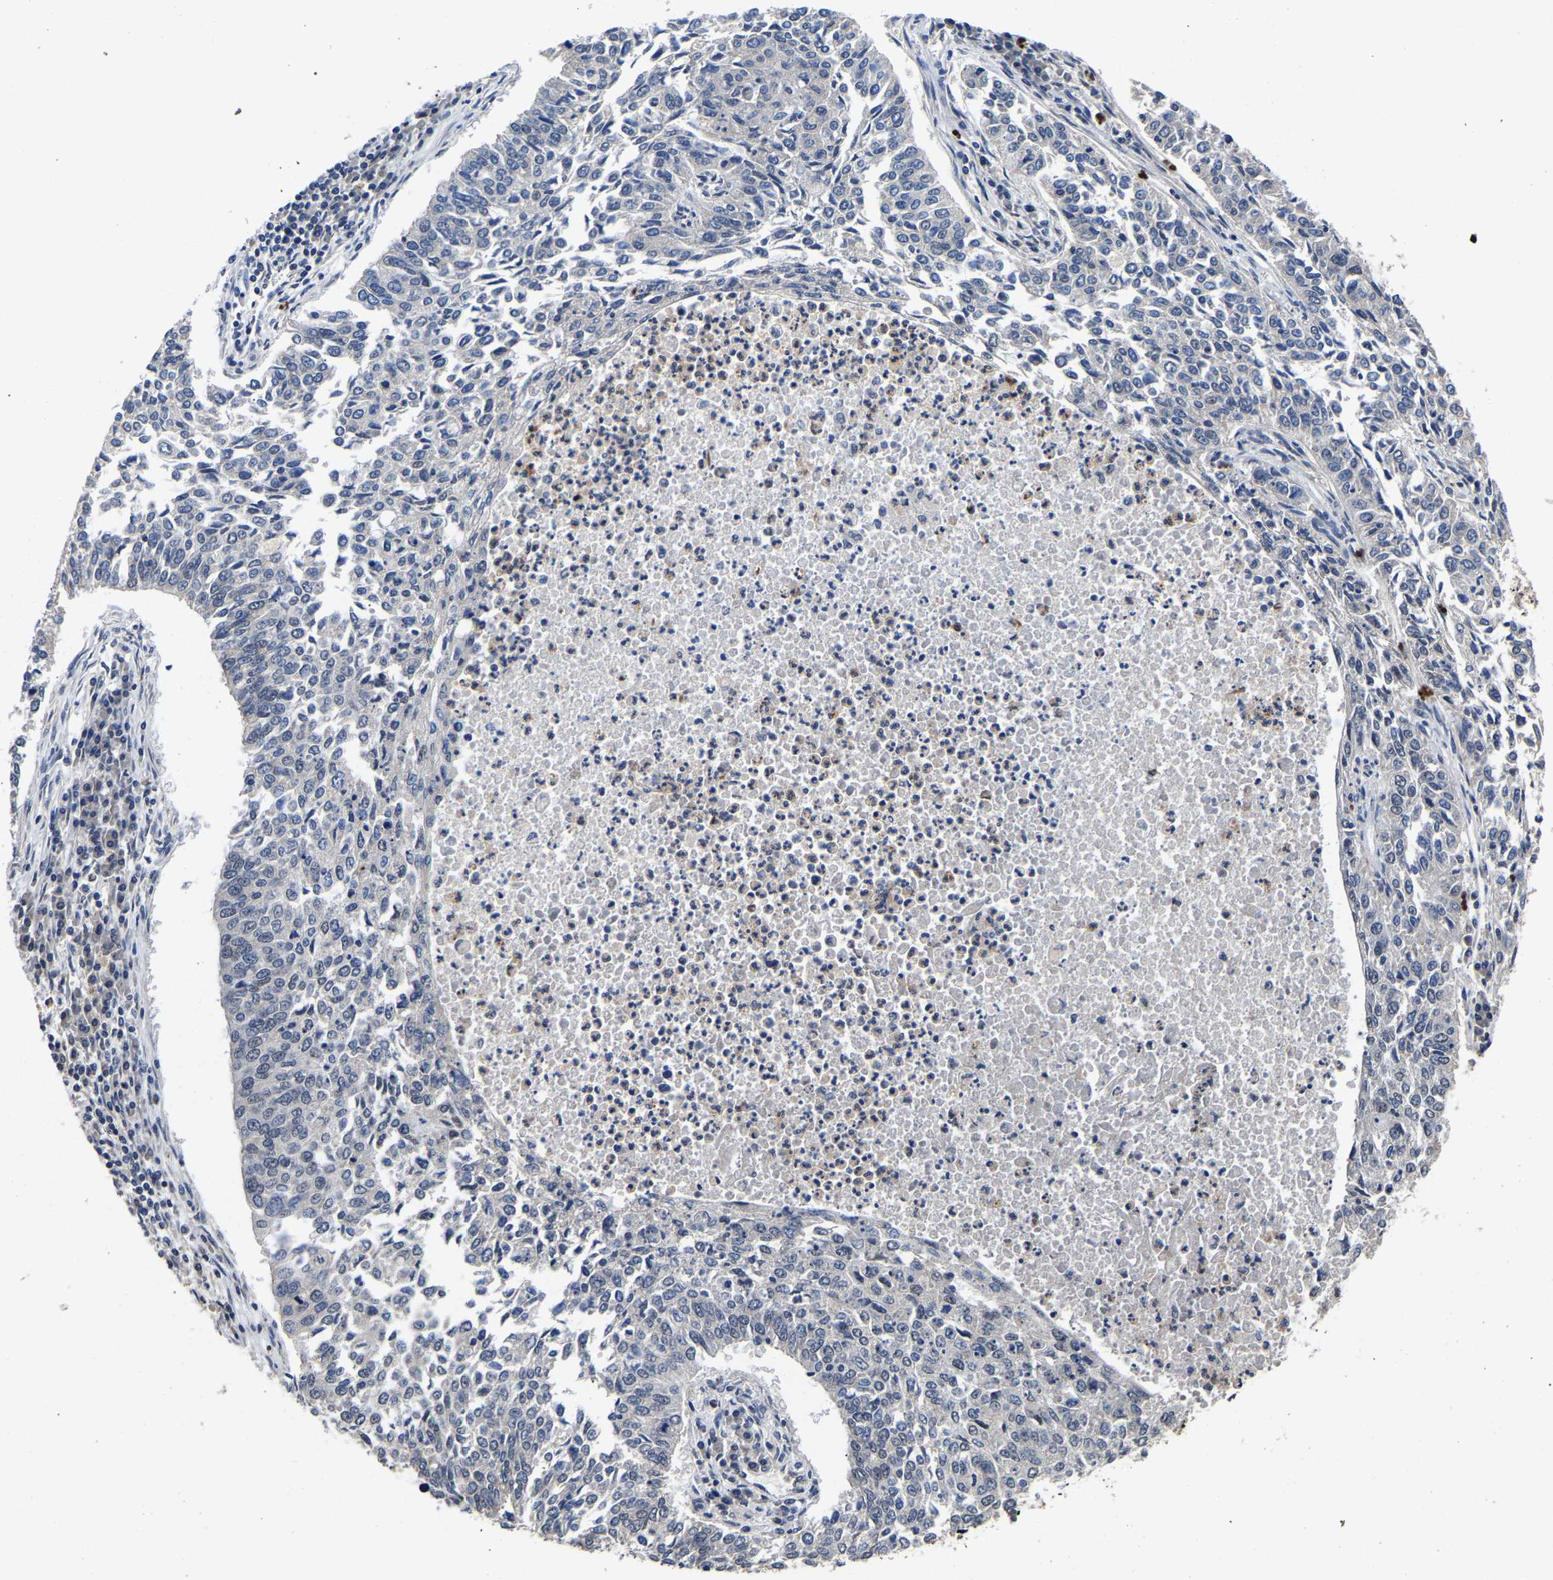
{"staining": {"intensity": "negative", "quantity": "none", "location": "none"}, "tissue": "lung cancer", "cell_type": "Tumor cells", "image_type": "cancer", "snomed": [{"axis": "morphology", "description": "Normal tissue, NOS"}, {"axis": "morphology", "description": "Squamous cell carcinoma, NOS"}, {"axis": "topography", "description": "Cartilage tissue"}, {"axis": "topography", "description": "Bronchus"}, {"axis": "topography", "description": "Lung"}], "caption": "High power microscopy photomicrograph of an immunohistochemistry (IHC) image of squamous cell carcinoma (lung), revealing no significant positivity in tumor cells.", "gene": "METTL16", "patient": {"sex": "female", "age": 49}}